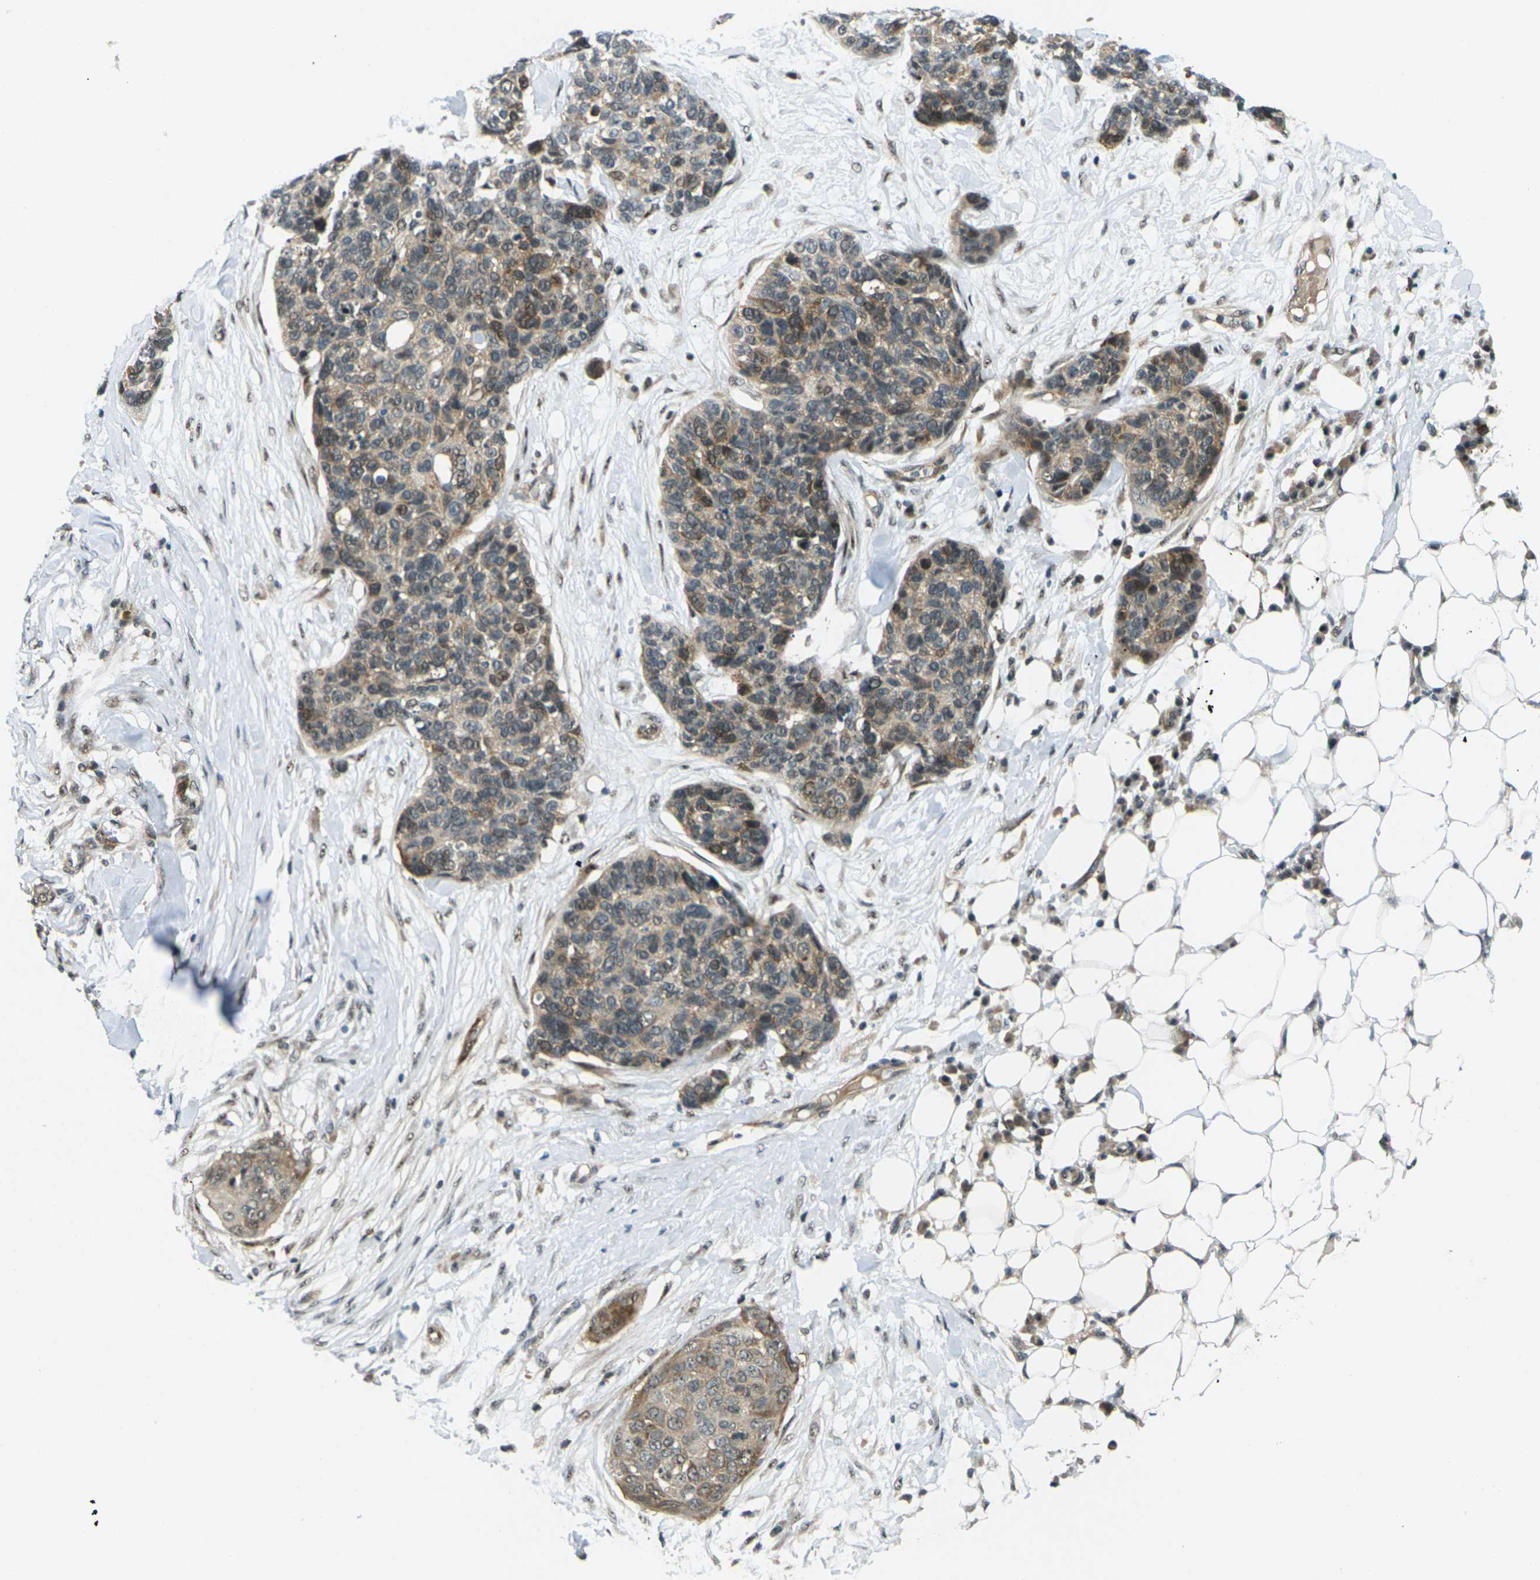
{"staining": {"intensity": "moderate", "quantity": ">75%", "location": "cytoplasmic/membranous,nuclear"}, "tissue": "skin cancer", "cell_type": "Tumor cells", "image_type": "cancer", "snomed": [{"axis": "morphology", "description": "Squamous cell carcinoma in situ, NOS"}, {"axis": "morphology", "description": "Squamous cell carcinoma, NOS"}, {"axis": "topography", "description": "Skin"}], "caption": "Skin cancer (squamous cell carcinoma in situ) stained with a brown dye reveals moderate cytoplasmic/membranous and nuclear positive positivity in about >75% of tumor cells.", "gene": "UBE2S", "patient": {"sex": "male", "age": 93}}